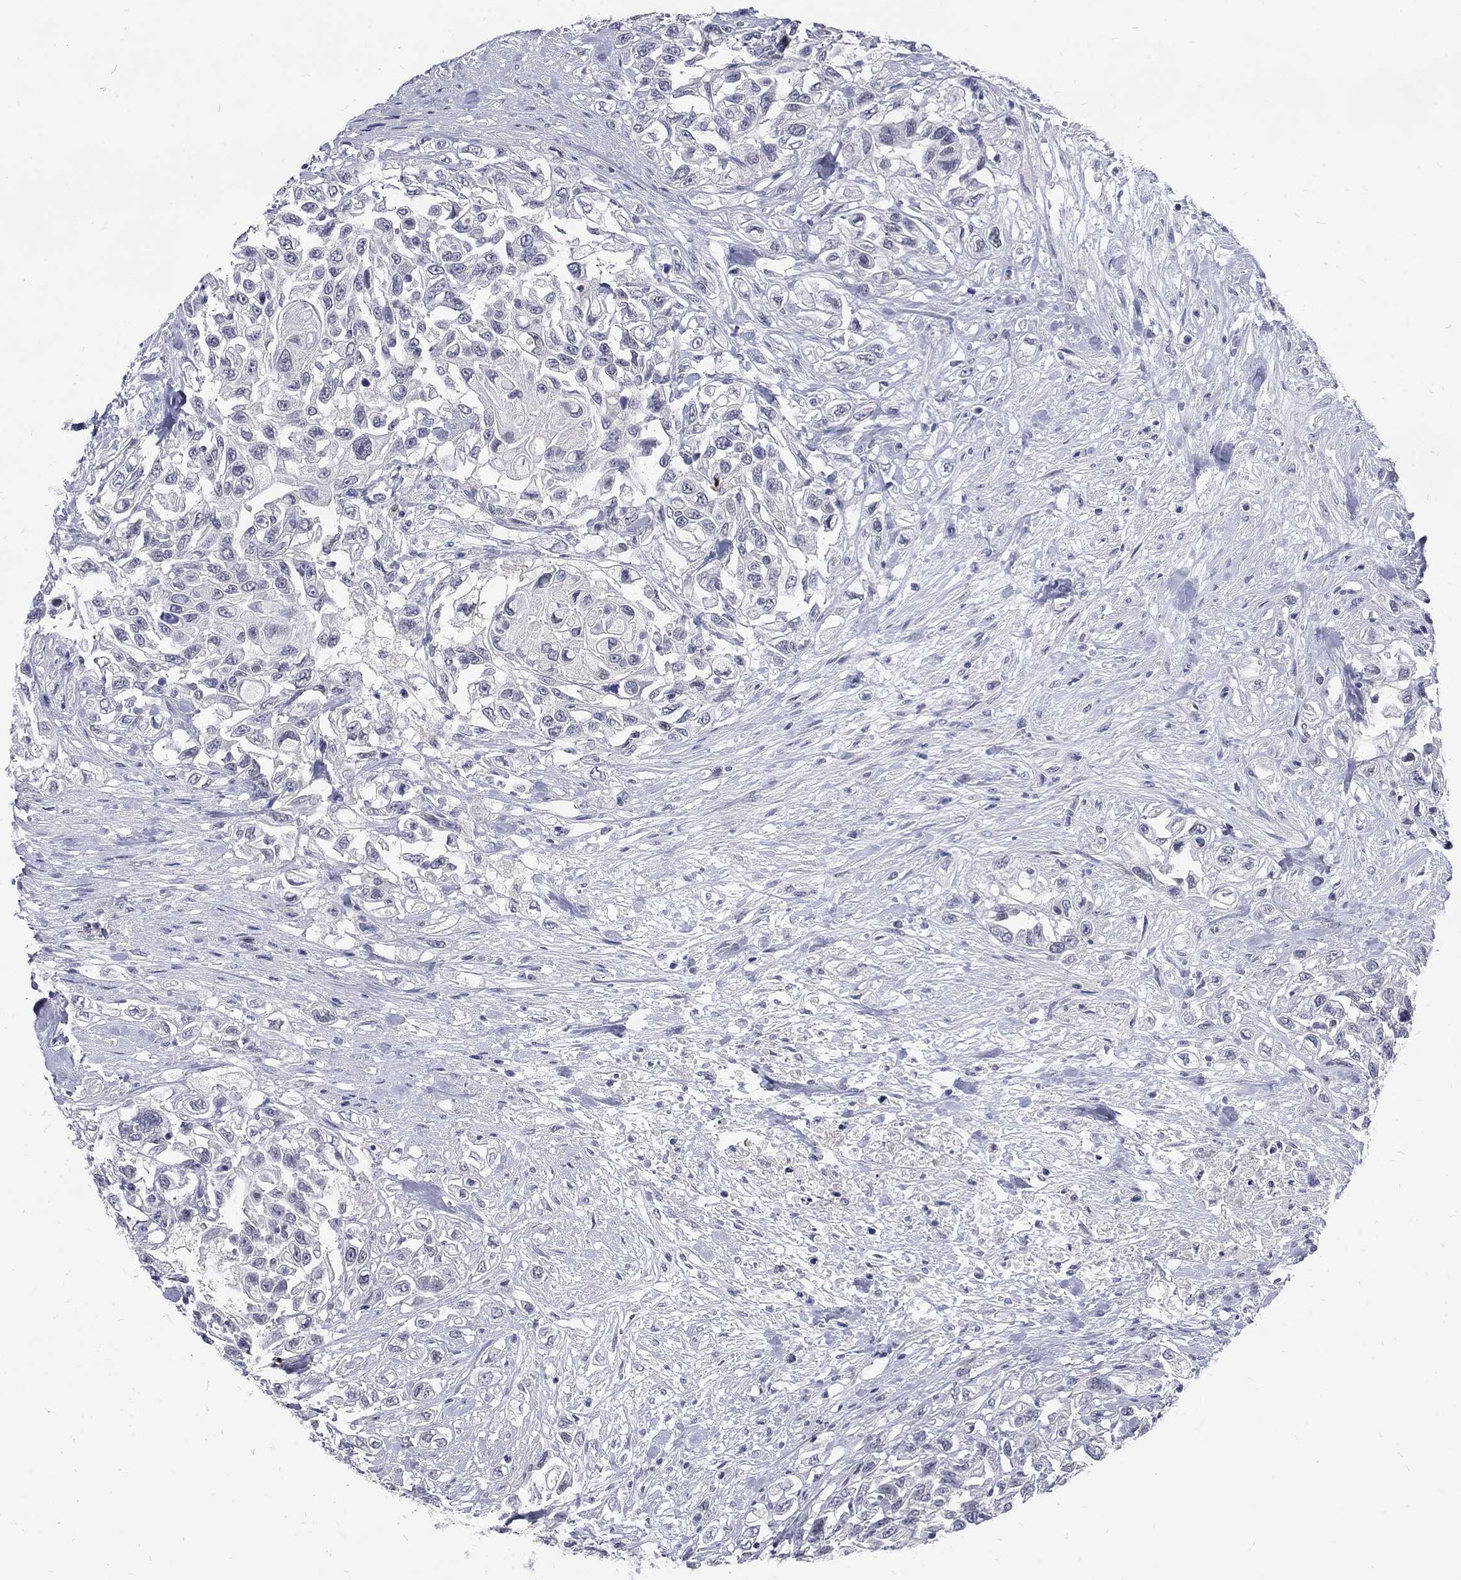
{"staining": {"intensity": "negative", "quantity": "none", "location": "none"}, "tissue": "urothelial cancer", "cell_type": "Tumor cells", "image_type": "cancer", "snomed": [{"axis": "morphology", "description": "Urothelial carcinoma, High grade"}, {"axis": "topography", "description": "Urinary bladder"}], "caption": "Tumor cells are negative for brown protein staining in high-grade urothelial carcinoma. Brightfield microscopy of immunohistochemistry stained with DAB (brown) and hematoxylin (blue), captured at high magnification.", "gene": "PHKA1", "patient": {"sex": "female", "age": 56}}